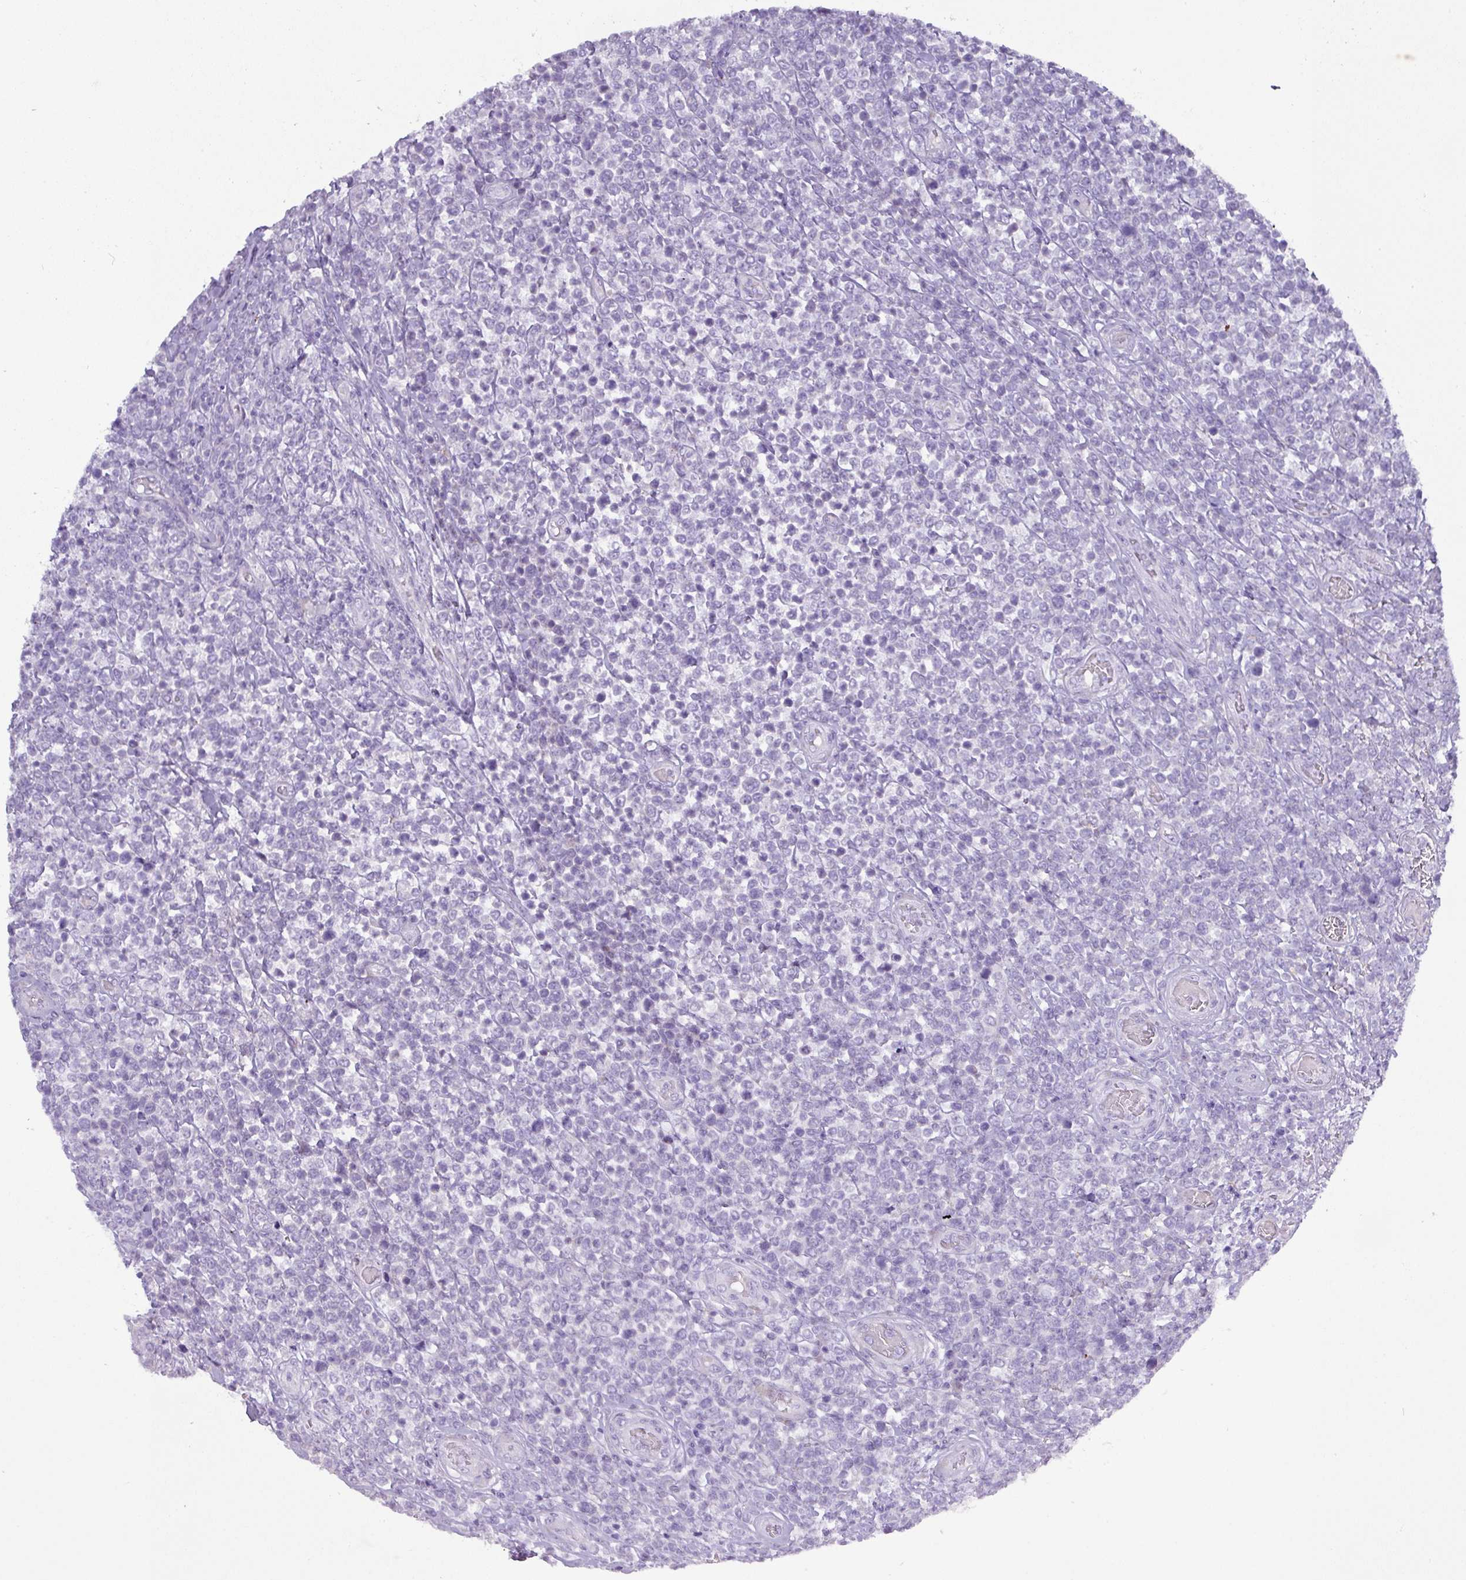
{"staining": {"intensity": "negative", "quantity": "none", "location": "none"}, "tissue": "lymphoma", "cell_type": "Tumor cells", "image_type": "cancer", "snomed": [{"axis": "morphology", "description": "Malignant lymphoma, non-Hodgkin's type, High grade"}, {"axis": "topography", "description": "Soft tissue"}], "caption": "IHC image of human malignant lymphoma, non-Hodgkin's type (high-grade) stained for a protein (brown), which demonstrates no expression in tumor cells.", "gene": "ATP6V1F", "patient": {"sex": "female", "age": 56}}